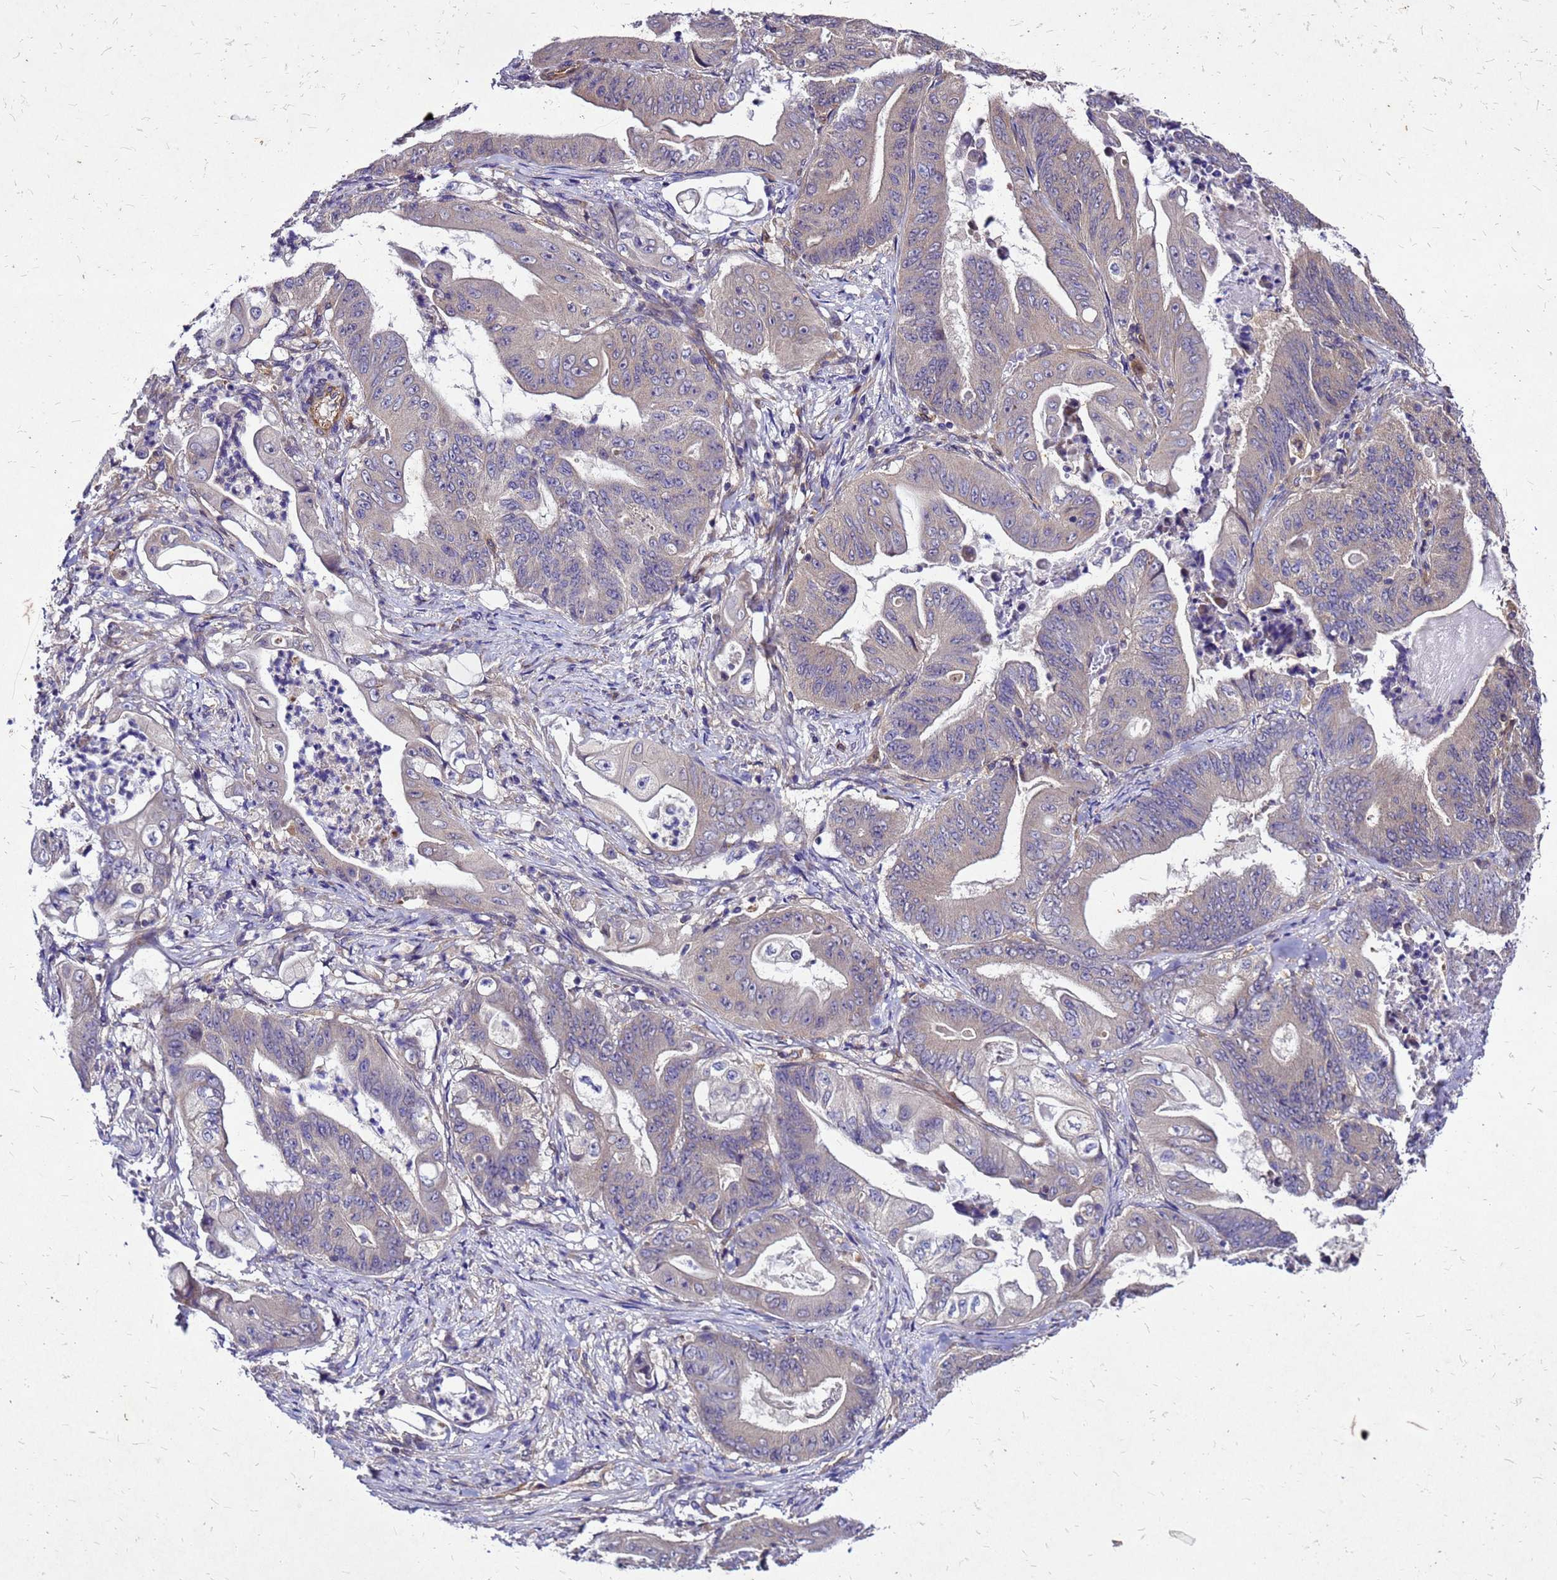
{"staining": {"intensity": "negative", "quantity": "none", "location": "none"}, "tissue": "stomach cancer", "cell_type": "Tumor cells", "image_type": "cancer", "snomed": [{"axis": "morphology", "description": "Adenocarcinoma, NOS"}, {"axis": "topography", "description": "Stomach"}], "caption": "Tumor cells show no significant protein expression in adenocarcinoma (stomach). The staining was performed using DAB (3,3'-diaminobenzidine) to visualize the protein expression in brown, while the nuclei were stained in blue with hematoxylin (Magnification: 20x).", "gene": "DUSP23", "patient": {"sex": "female", "age": 73}}